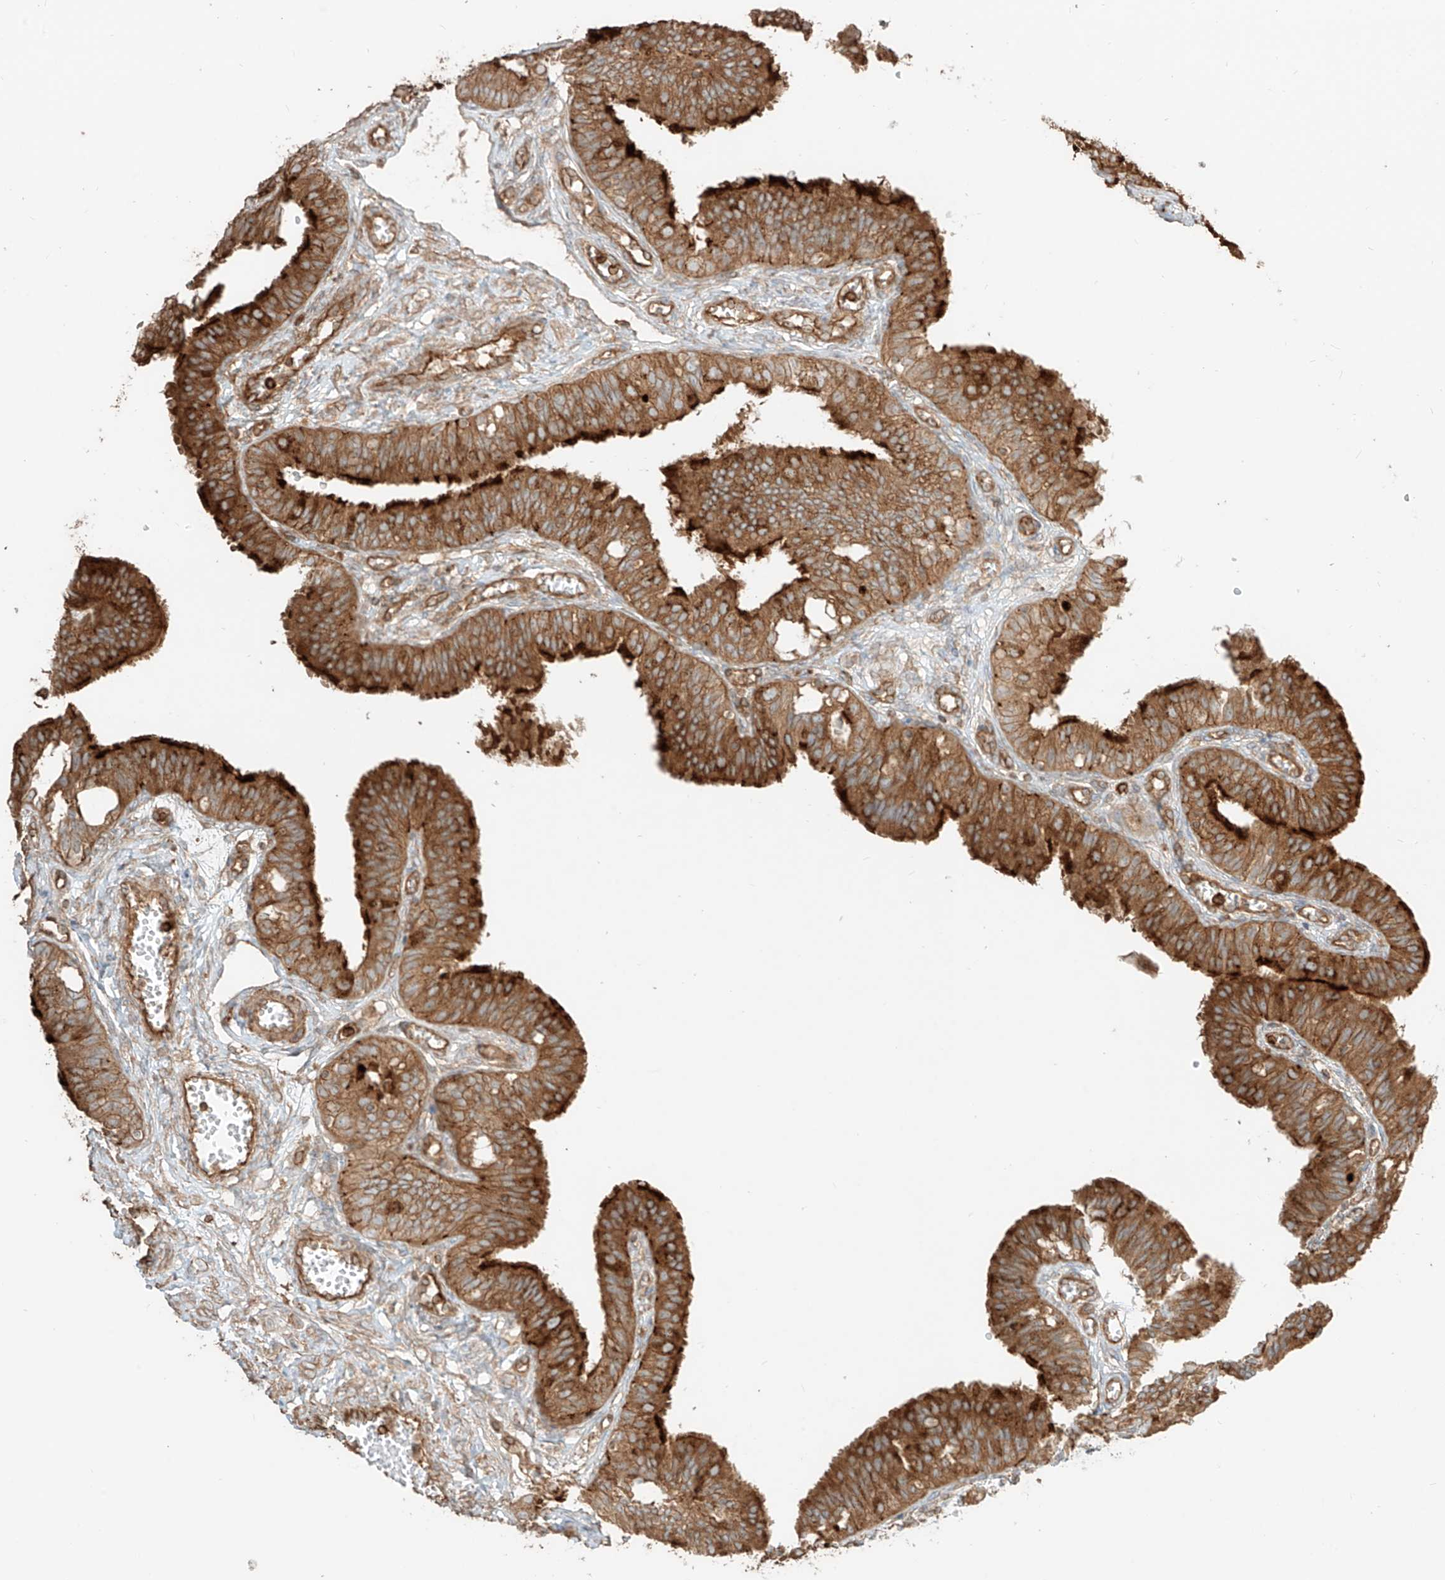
{"staining": {"intensity": "strong", "quantity": ">75%", "location": "cytoplasmic/membranous"}, "tissue": "fallopian tube", "cell_type": "Glandular cells", "image_type": "normal", "snomed": [{"axis": "morphology", "description": "Normal tissue, NOS"}, {"axis": "topography", "description": "Fallopian tube"}, {"axis": "topography", "description": "Ovary"}], "caption": "Strong cytoplasmic/membranous positivity is identified in approximately >75% of glandular cells in normal fallopian tube. (DAB = brown stain, brightfield microscopy at high magnification).", "gene": "CCDC115", "patient": {"sex": "female", "age": 42}}